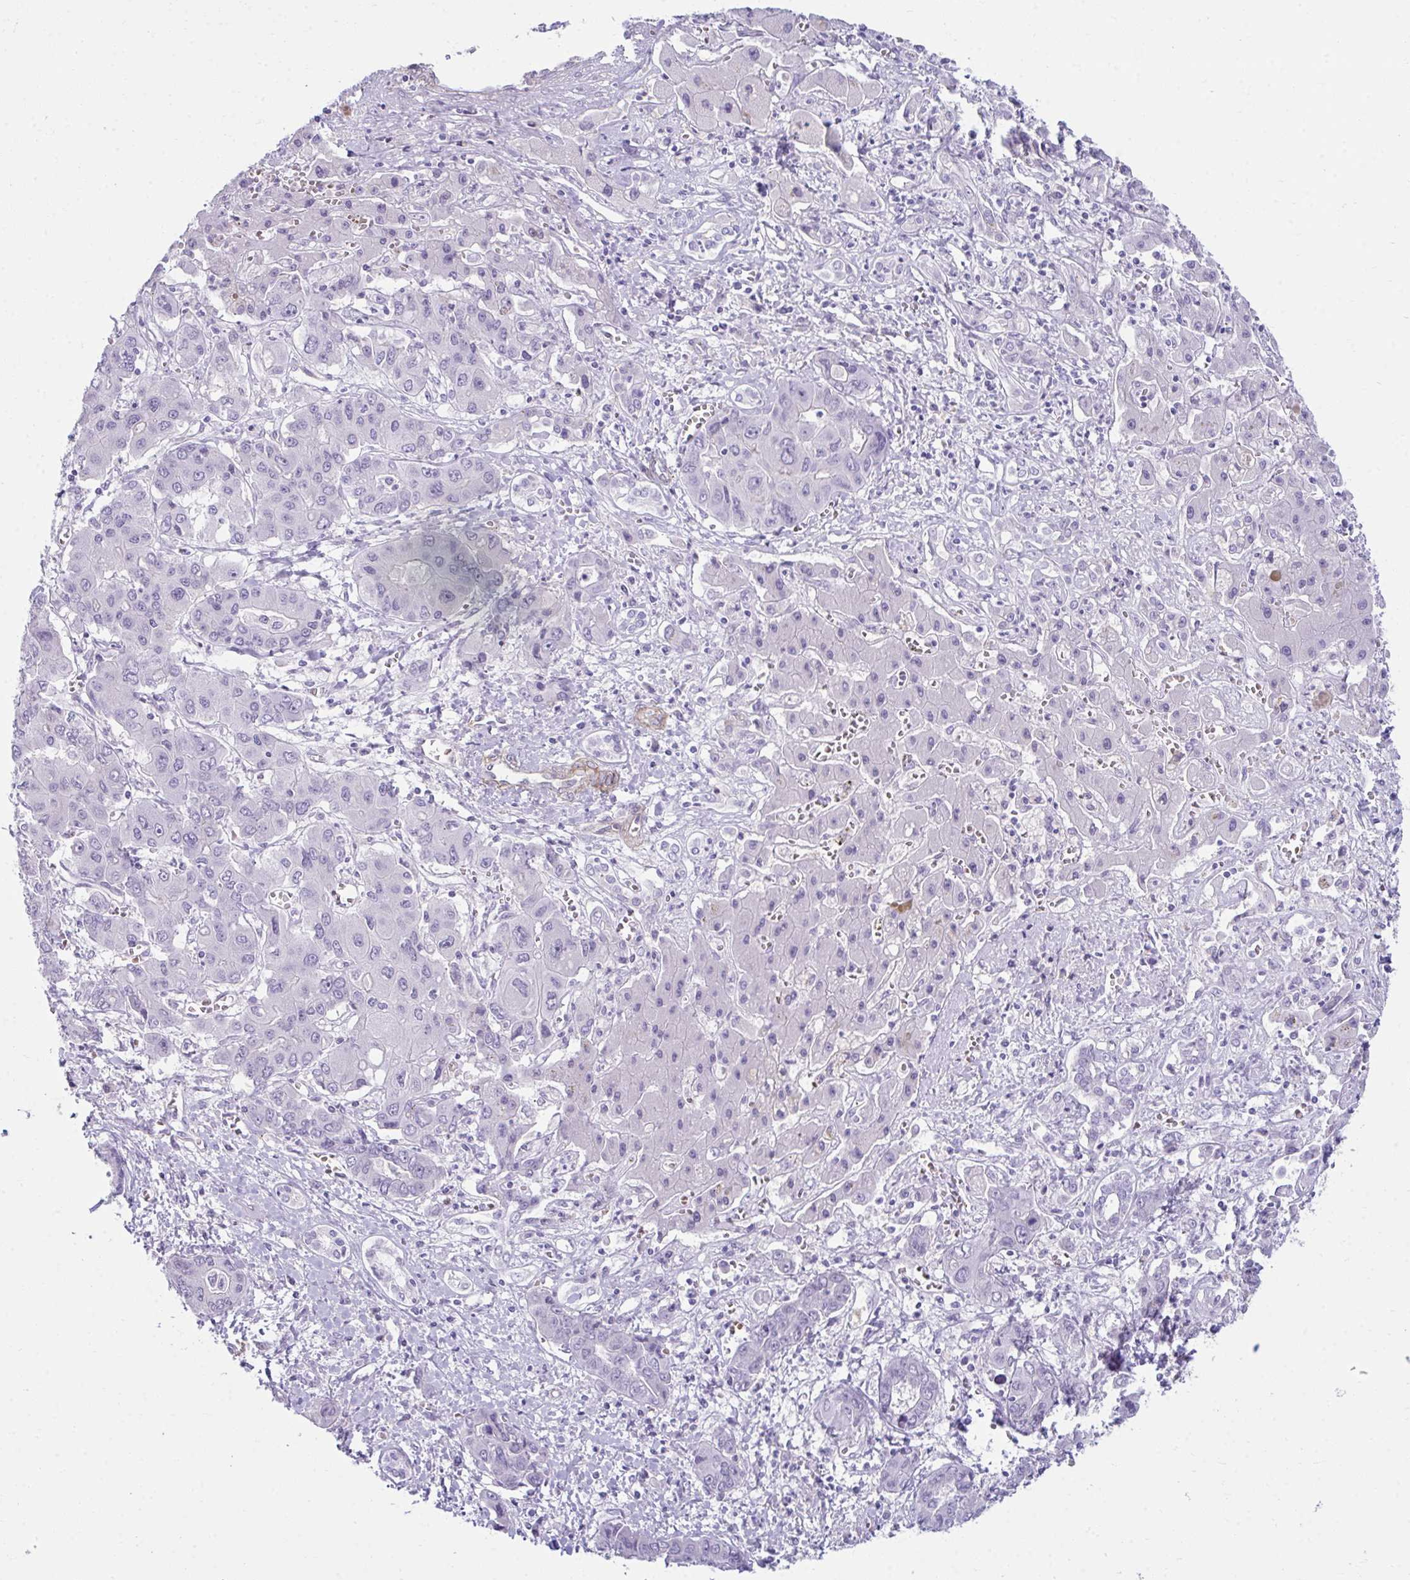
{"staining": {"intensity": "negative", "quantity": "none", "location": "none"}, "tissue": "liver cancer", "cell_type": "Tumor cells", "image_type": "cancer", "snomed": [{"axis": "morphology", "description": "Cholangiocarcinoma"}, {"axis": "topography", "description": "Liver"}], "caption": "Immunohistochemistry histopathology image of human cholangiocarcinoma (liver) stained for a protein (brown), which exhibits no positivity in tumor cells. The staining was performed using DAB (3,3'-diaminobenzidine) to visualize the protein expression in brown, while the nuclei were stained in blue with hematoxylin (Magnification: 20x).", "gene": "UBL3", "patient": {"sex": "male", "age": 67}}